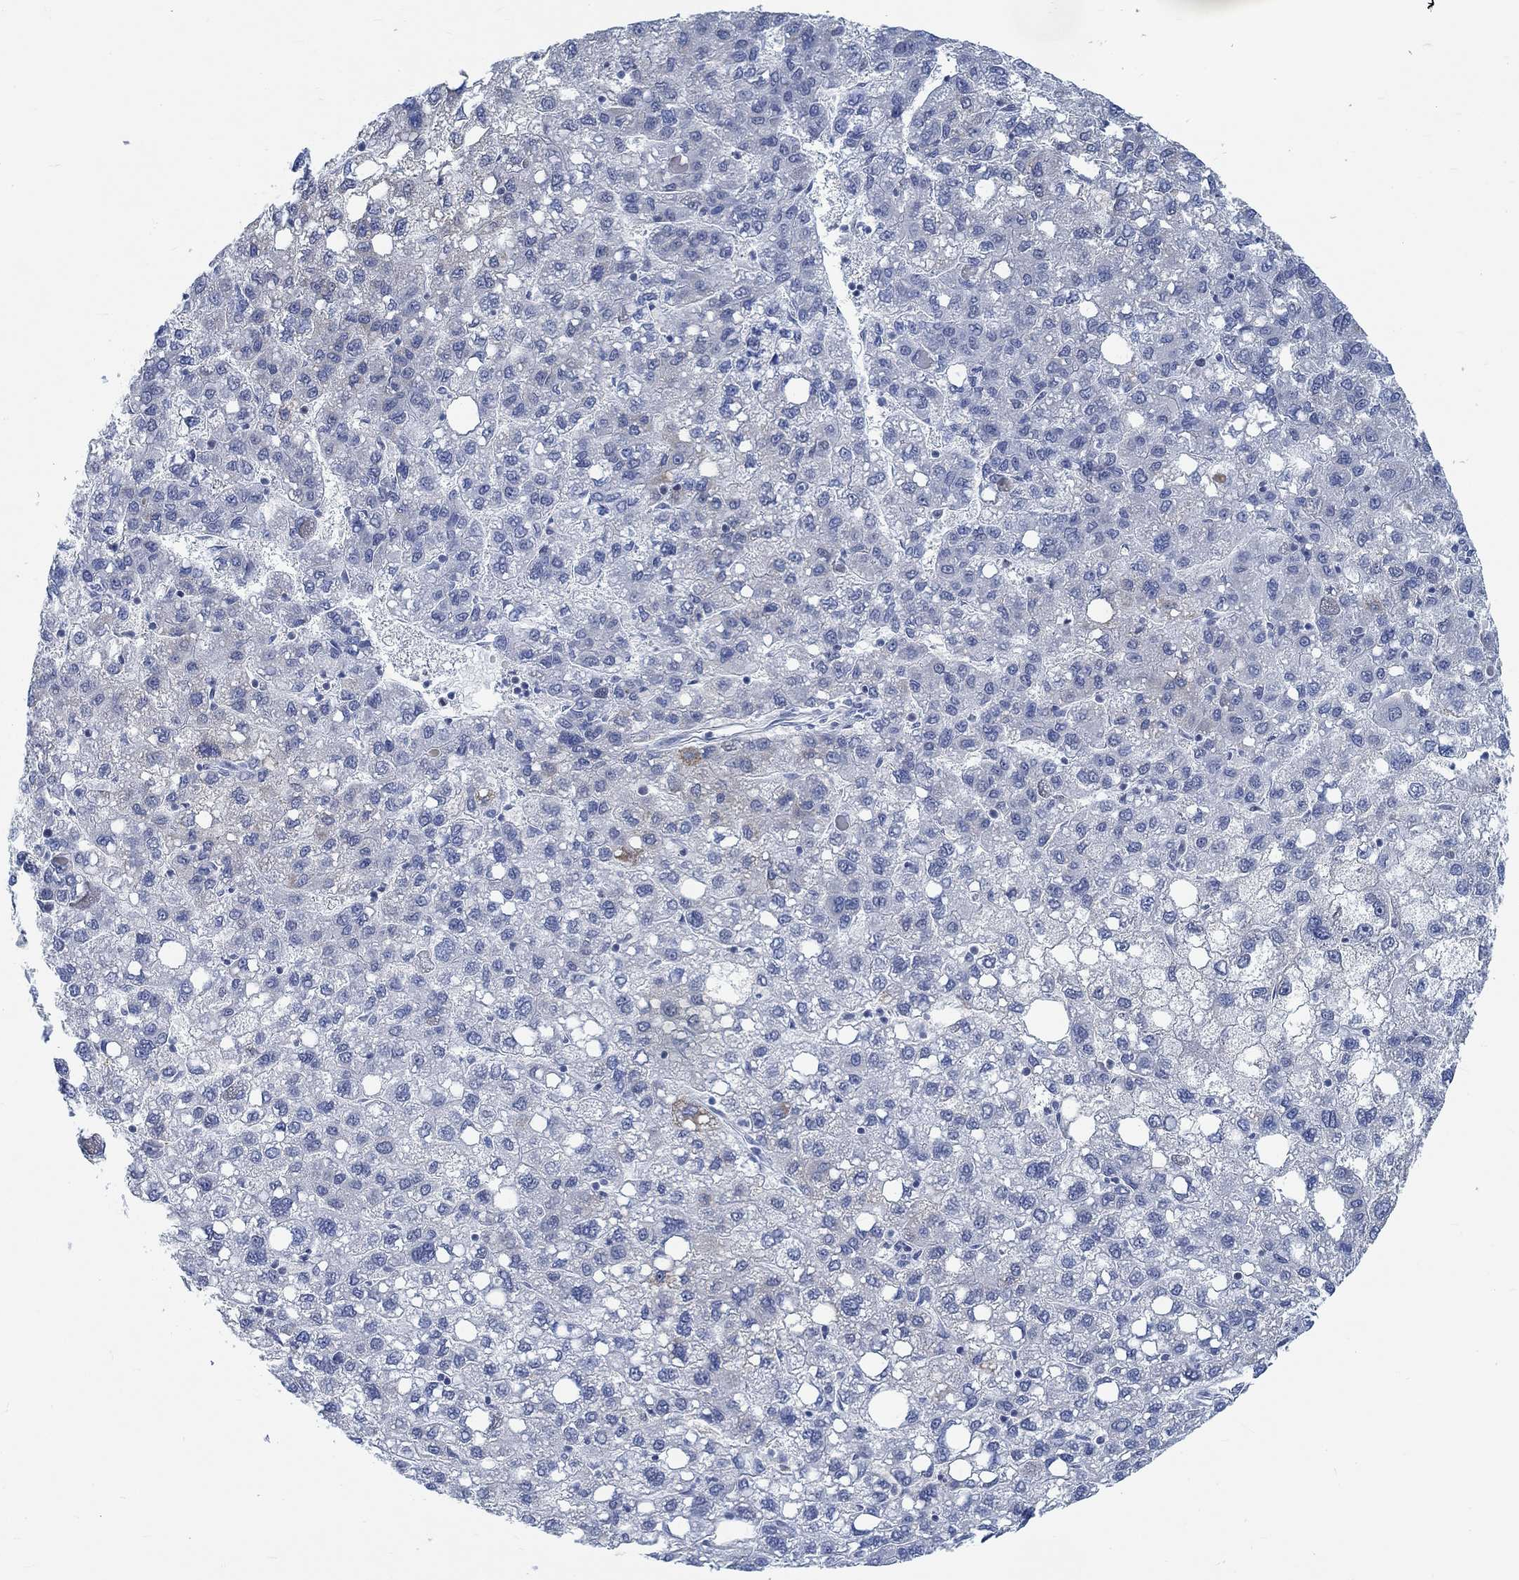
{"staining": {"intensity": "negative", "quantity": "none", "location": "none"}, "tissue": "liver cancer", "cell_type": "Tumor cells", "image_type": "cancer", "snomed": [{"axis": "morphology", "description": "Carcinoma, Hepatocellular, NOS"}, {"axis": "topography", "description": "Liver"}], "caption": "An image of human liver cancer is negative for staining in tumor cells. (IHC, brightfield microscopy, high magnification).", "gene": "KCNH8", "patient": {"sex": "female", "age": 82}}